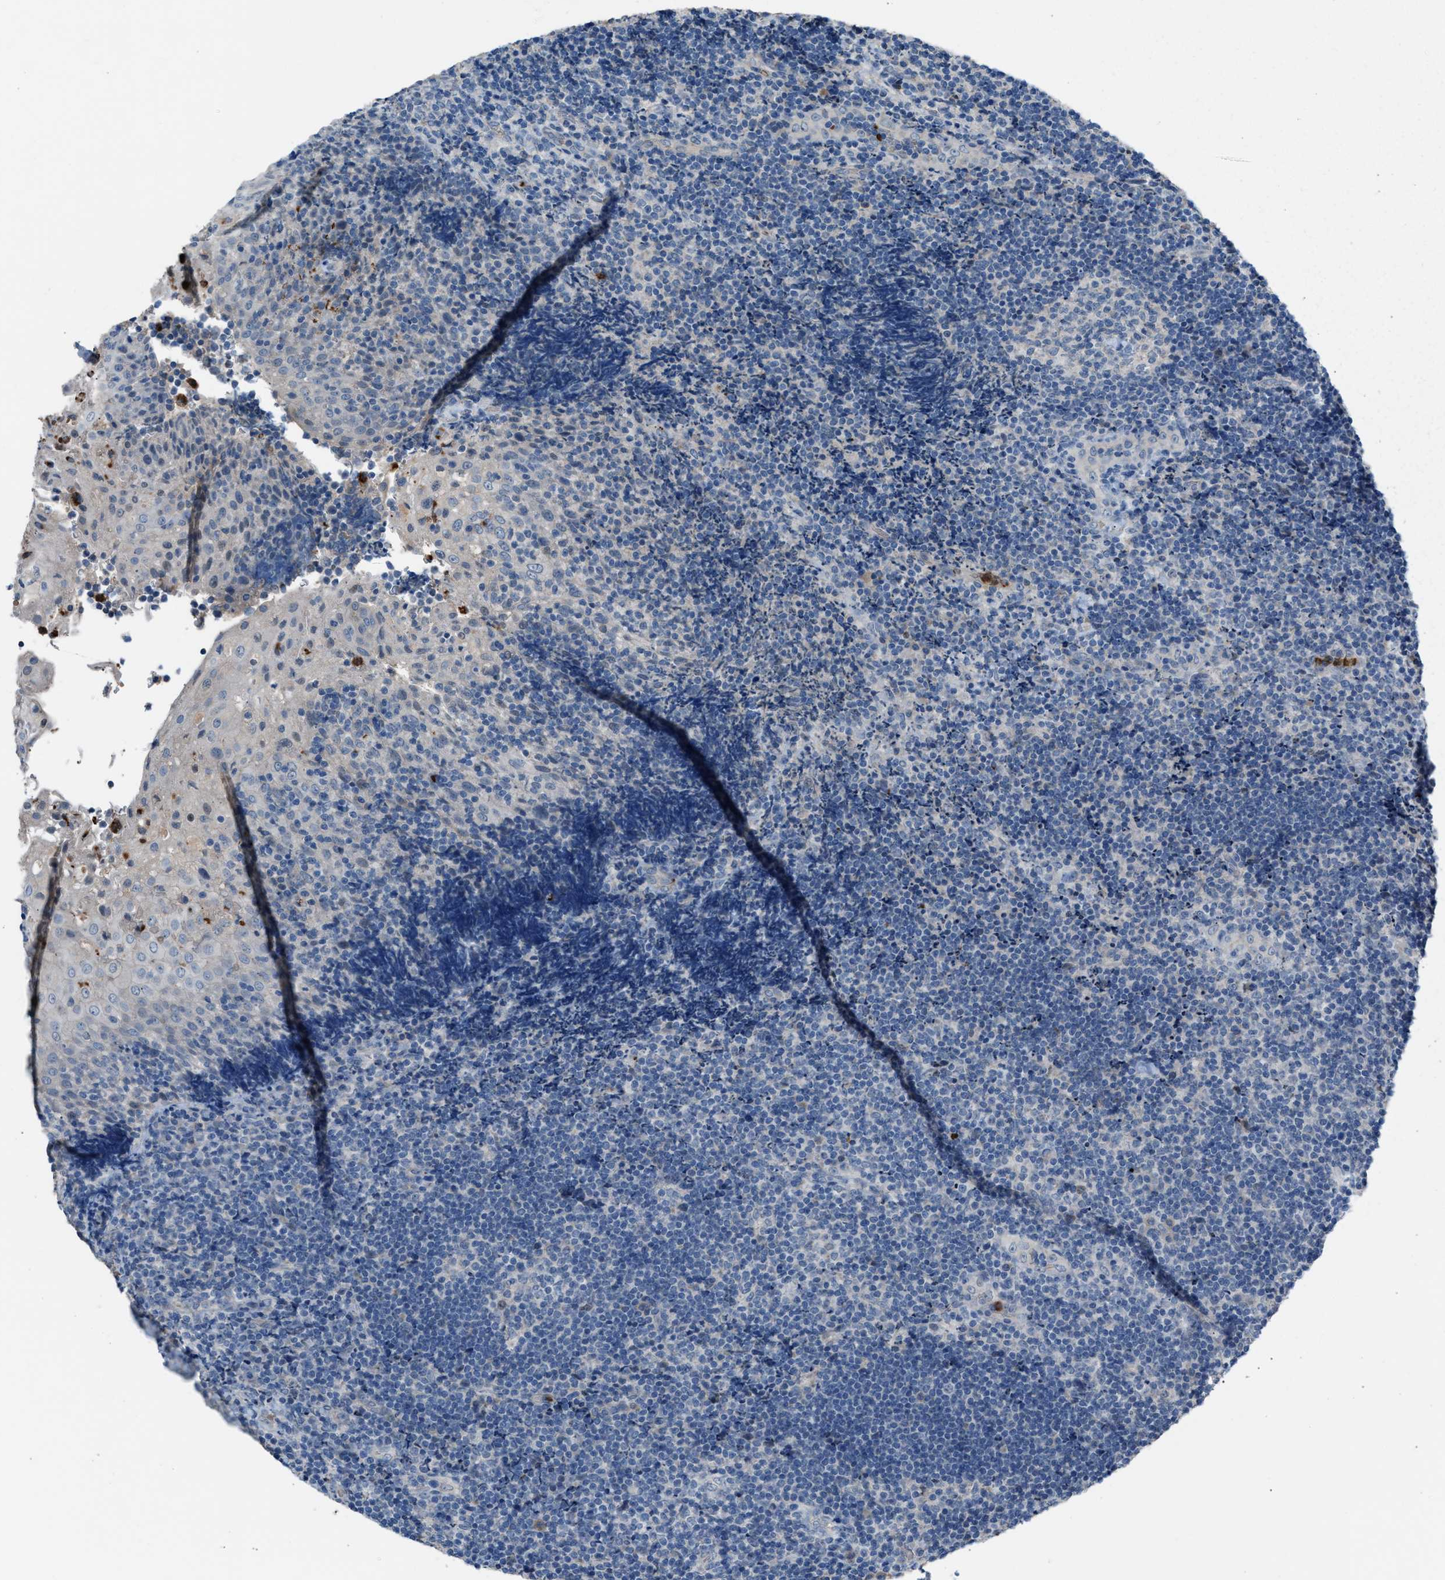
{"staining": {"intensity": "negative", "quantity": "none", "location": "none"}, "tissue": "lymphoma", "cell_type": "Tumor cells", "image_type": "cancer", "snomed": [{"axis": "morphology", "description": "Malignant lymphoma, non-Hodgkin's type, High grade"}, {"axis": "topography", "description": "Tonsil"}], "caption": "Photomicrograph shows no protein positivity in tumor cells of lymphoma tissue. (IHC, brightfield microscopy, high magnification).", "gene": "CFAP77", "patient": {"sex": "female", "age": 36}}